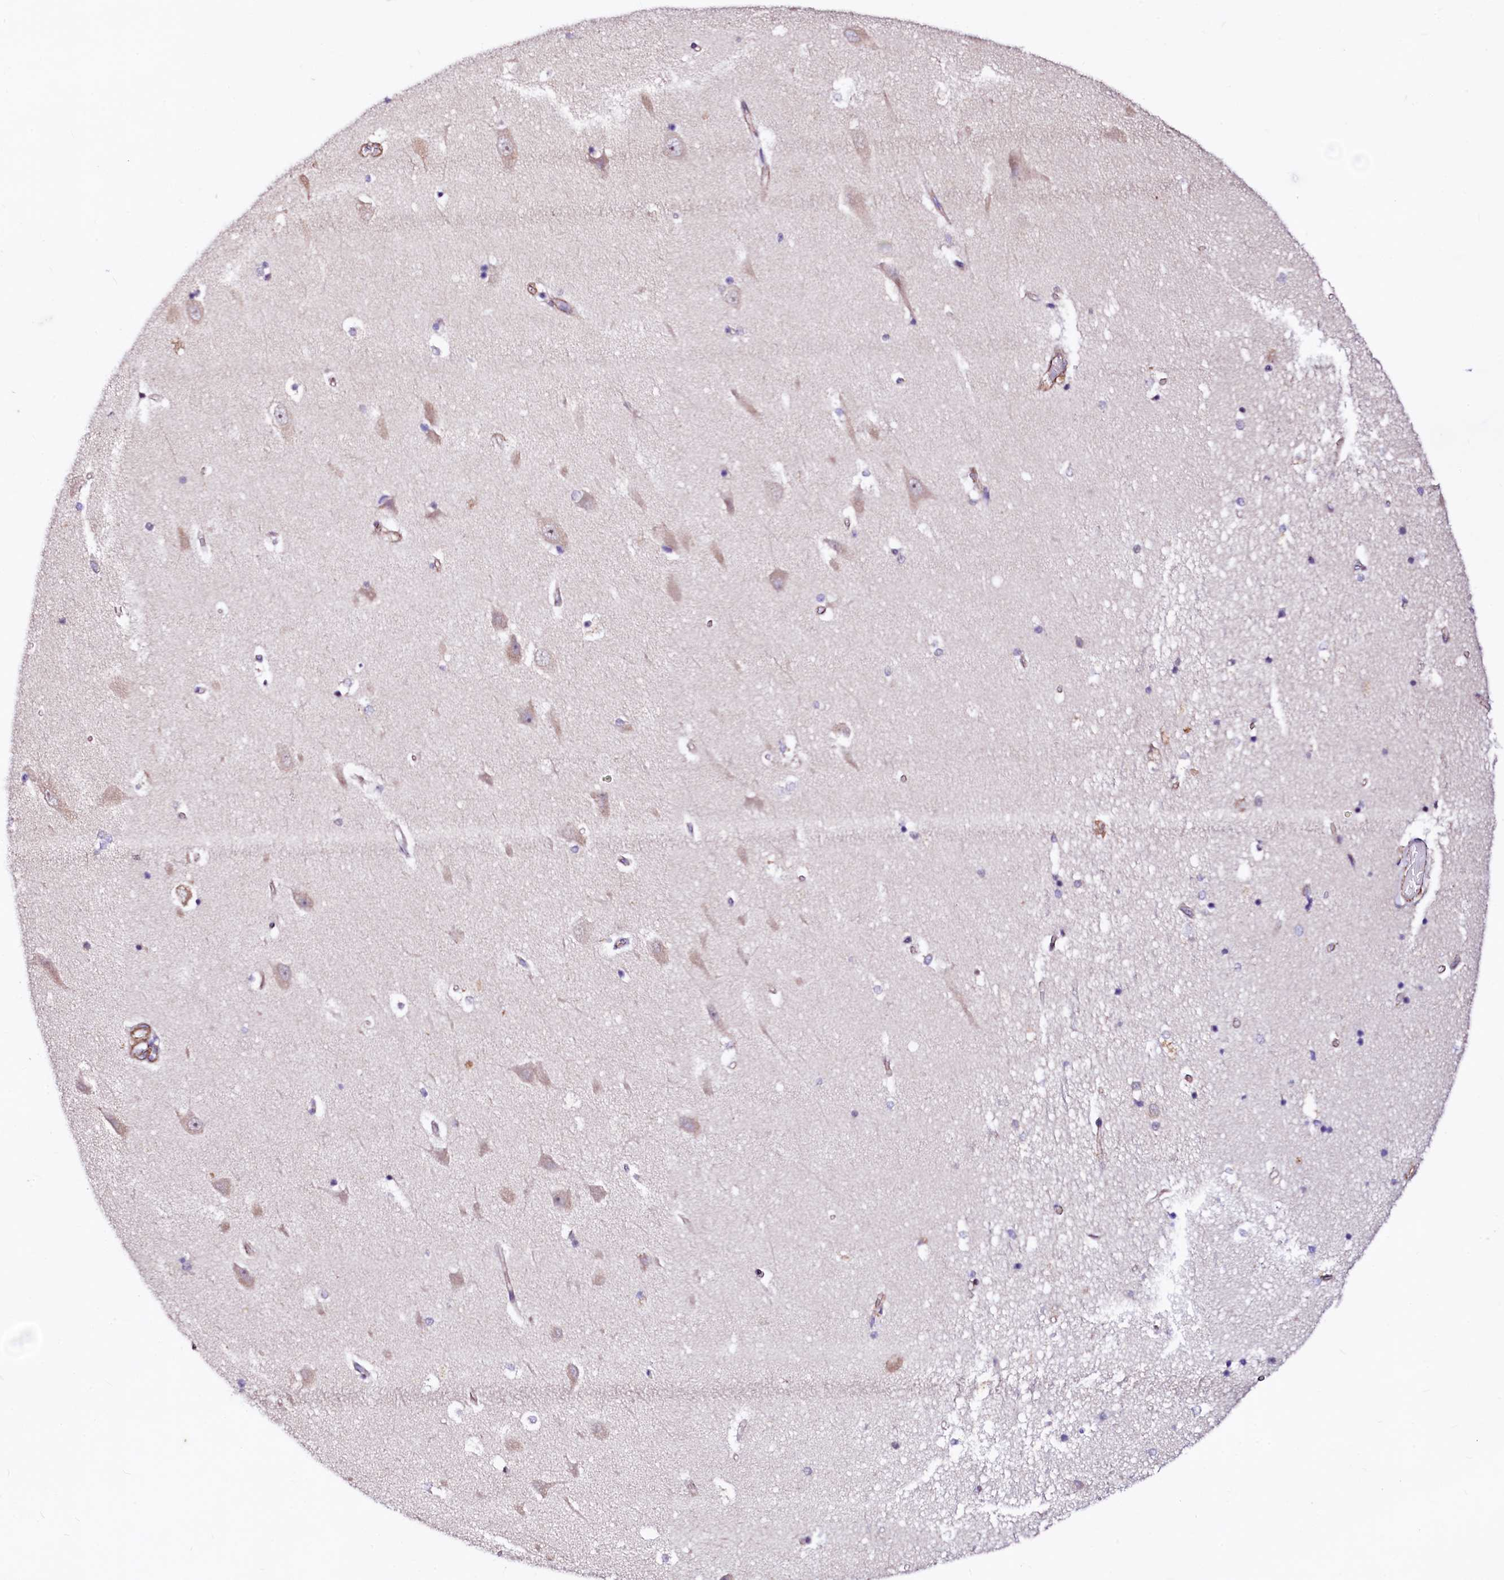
{"staining": {"intensity": "negative", "quantity": "none", "location": "none"}, "tissue": "hippocampus", "cell_type": "Glial cells", "image_type": "normal", "snomed": [{"axis": "morphology", "description": "Normal tissue, NOS"}, {"axis": "topography", "description": "Hippocampus"}], "caption": "Immunohistochemical staining of unremarkable hippocampus displays no significant expression in glial cells.", "gene": "GPR176", "patient": {"sex": "male", "age": 45}}